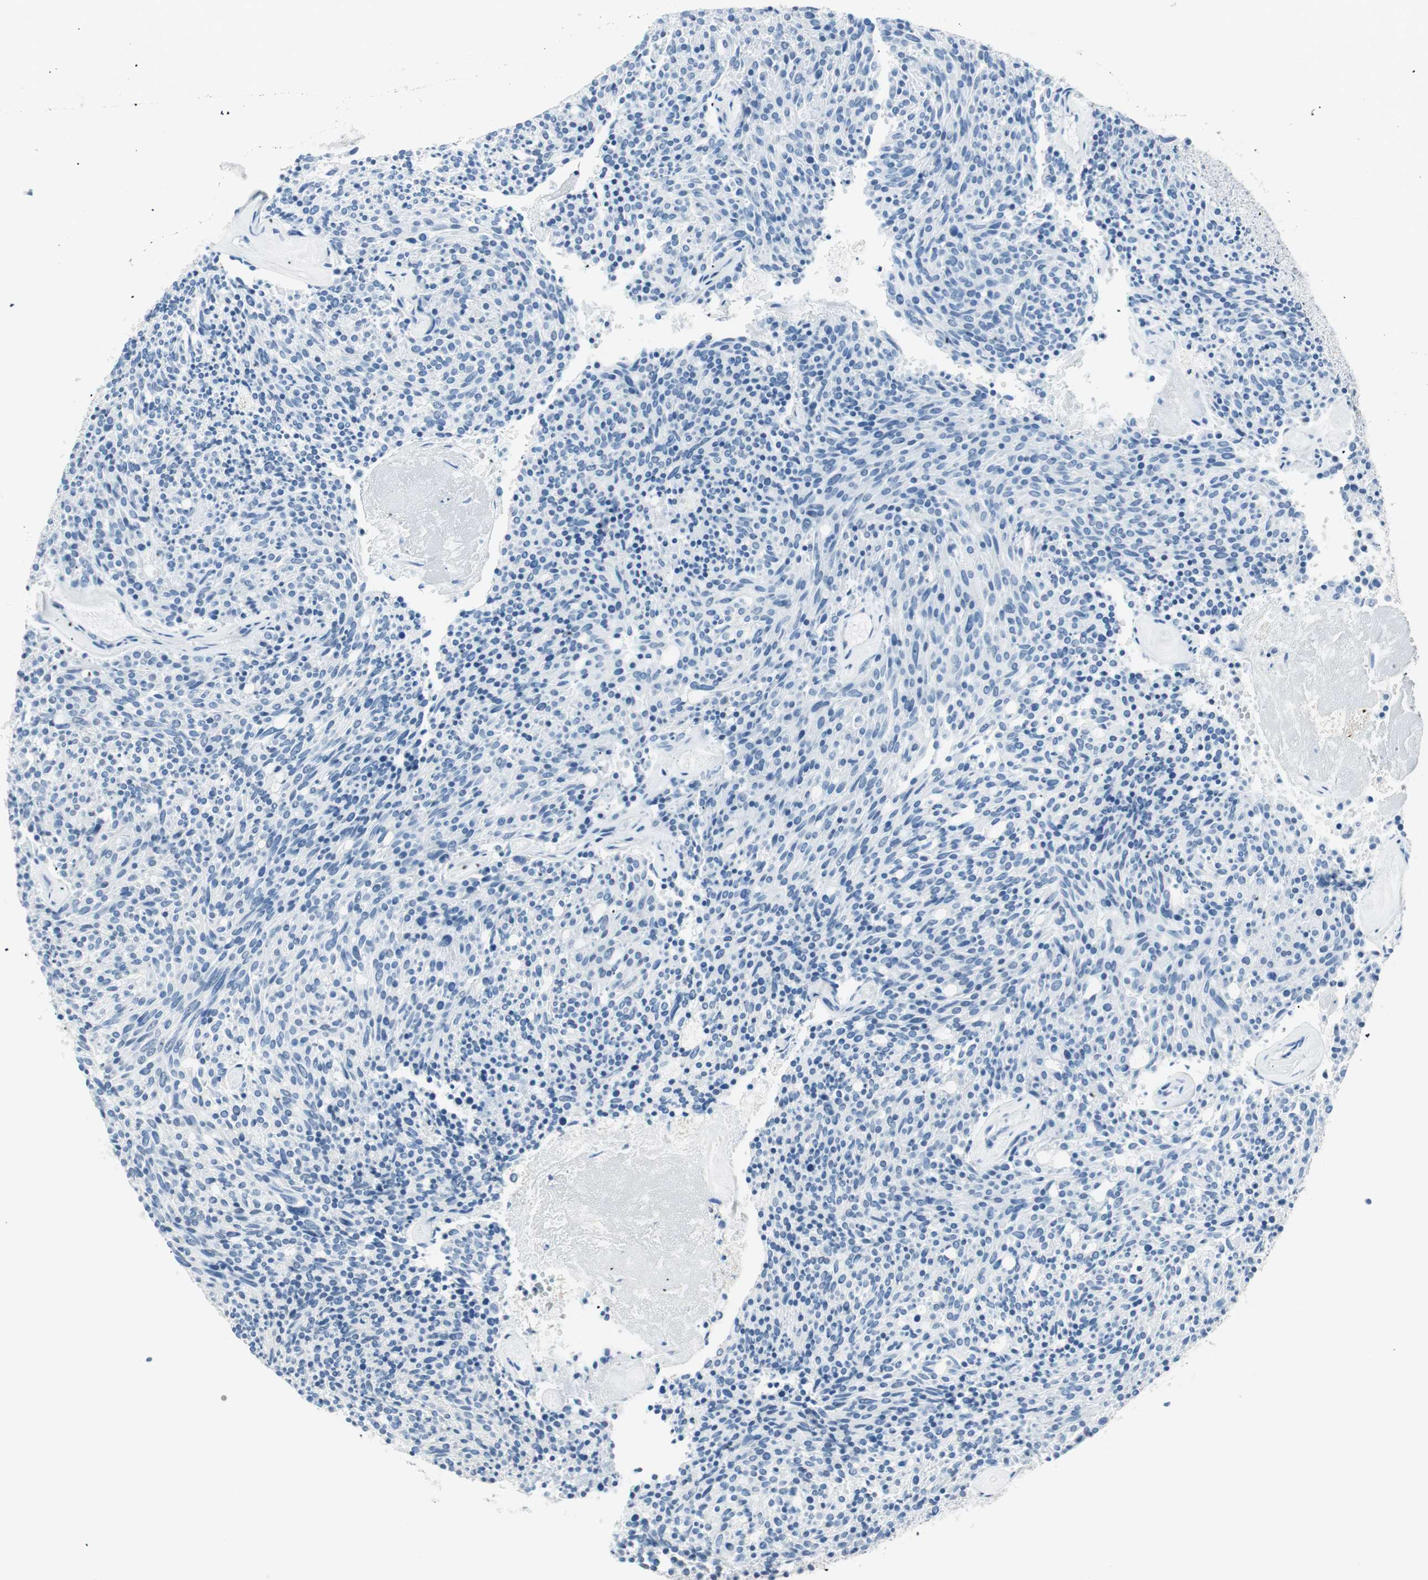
{"staining": {"intensity": "negative", "quantity": "none", "location": "none"}, "tissue": "carcinoid", "cell_type": "Tumor cells", "image_type": "cancer", "snomed": [{"axis": "morphology", "description": "Carcinoid, malignant, NOS"}, {"axis": "topography", "description": "Pancreas"}], "caption": "High magnification brightfield microscopy of malignant carcinoid stained with DAB (3,3'-diaminobenzidine) (brown) and counterstained with hematoxylin (blue): tumor cells show no significant expression. The staining was performed using DAB to visualize the protein expression in brown, while the nuclei were stained in blue with hematoxylin (Magnification: 20x).", "gene": "HOXB13", "patient": {"sex": "female", "age": 54}}